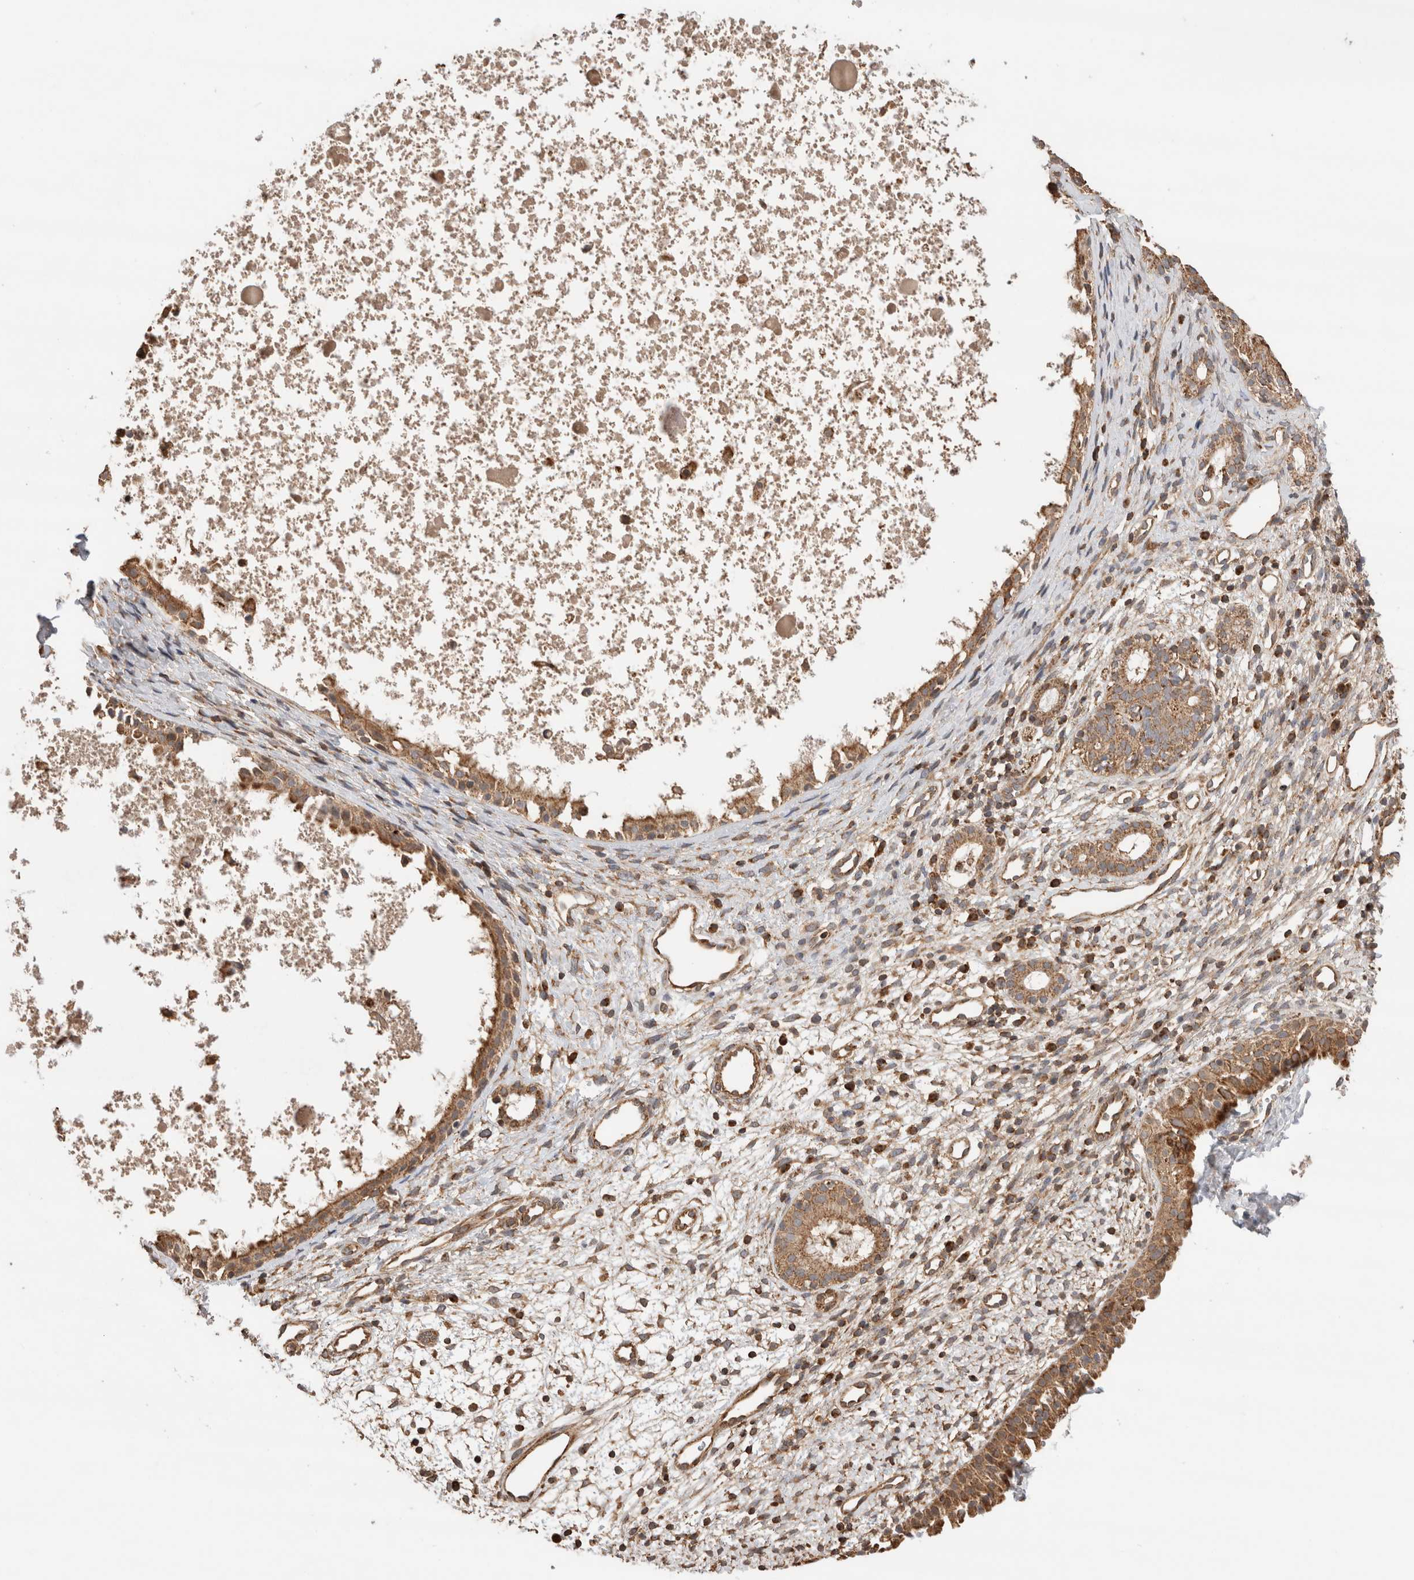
{"staining": {"intensity": "moderate", "quantity": ">75%", "location": "cytoplasmic/membranous"}, "tissue": "nasopharynx", "cell_type": "Respiratory epithelial cells", "image_type": "normal", "snomed": [{"axis": "morphology", "description": "Normal tissue, NOS"}, {"axis": "topography", "description": "Nasopharynx"}], "caption": "Immunohistochemical staining of normal human nasopharynx reveals >75% levels of moderate cytoplasmic/membranous protein positivity in approximately >75% of respiratory epithelial cells.", "gene": "IMMP2L", "patient": {"sex": "male", "age": 22}}